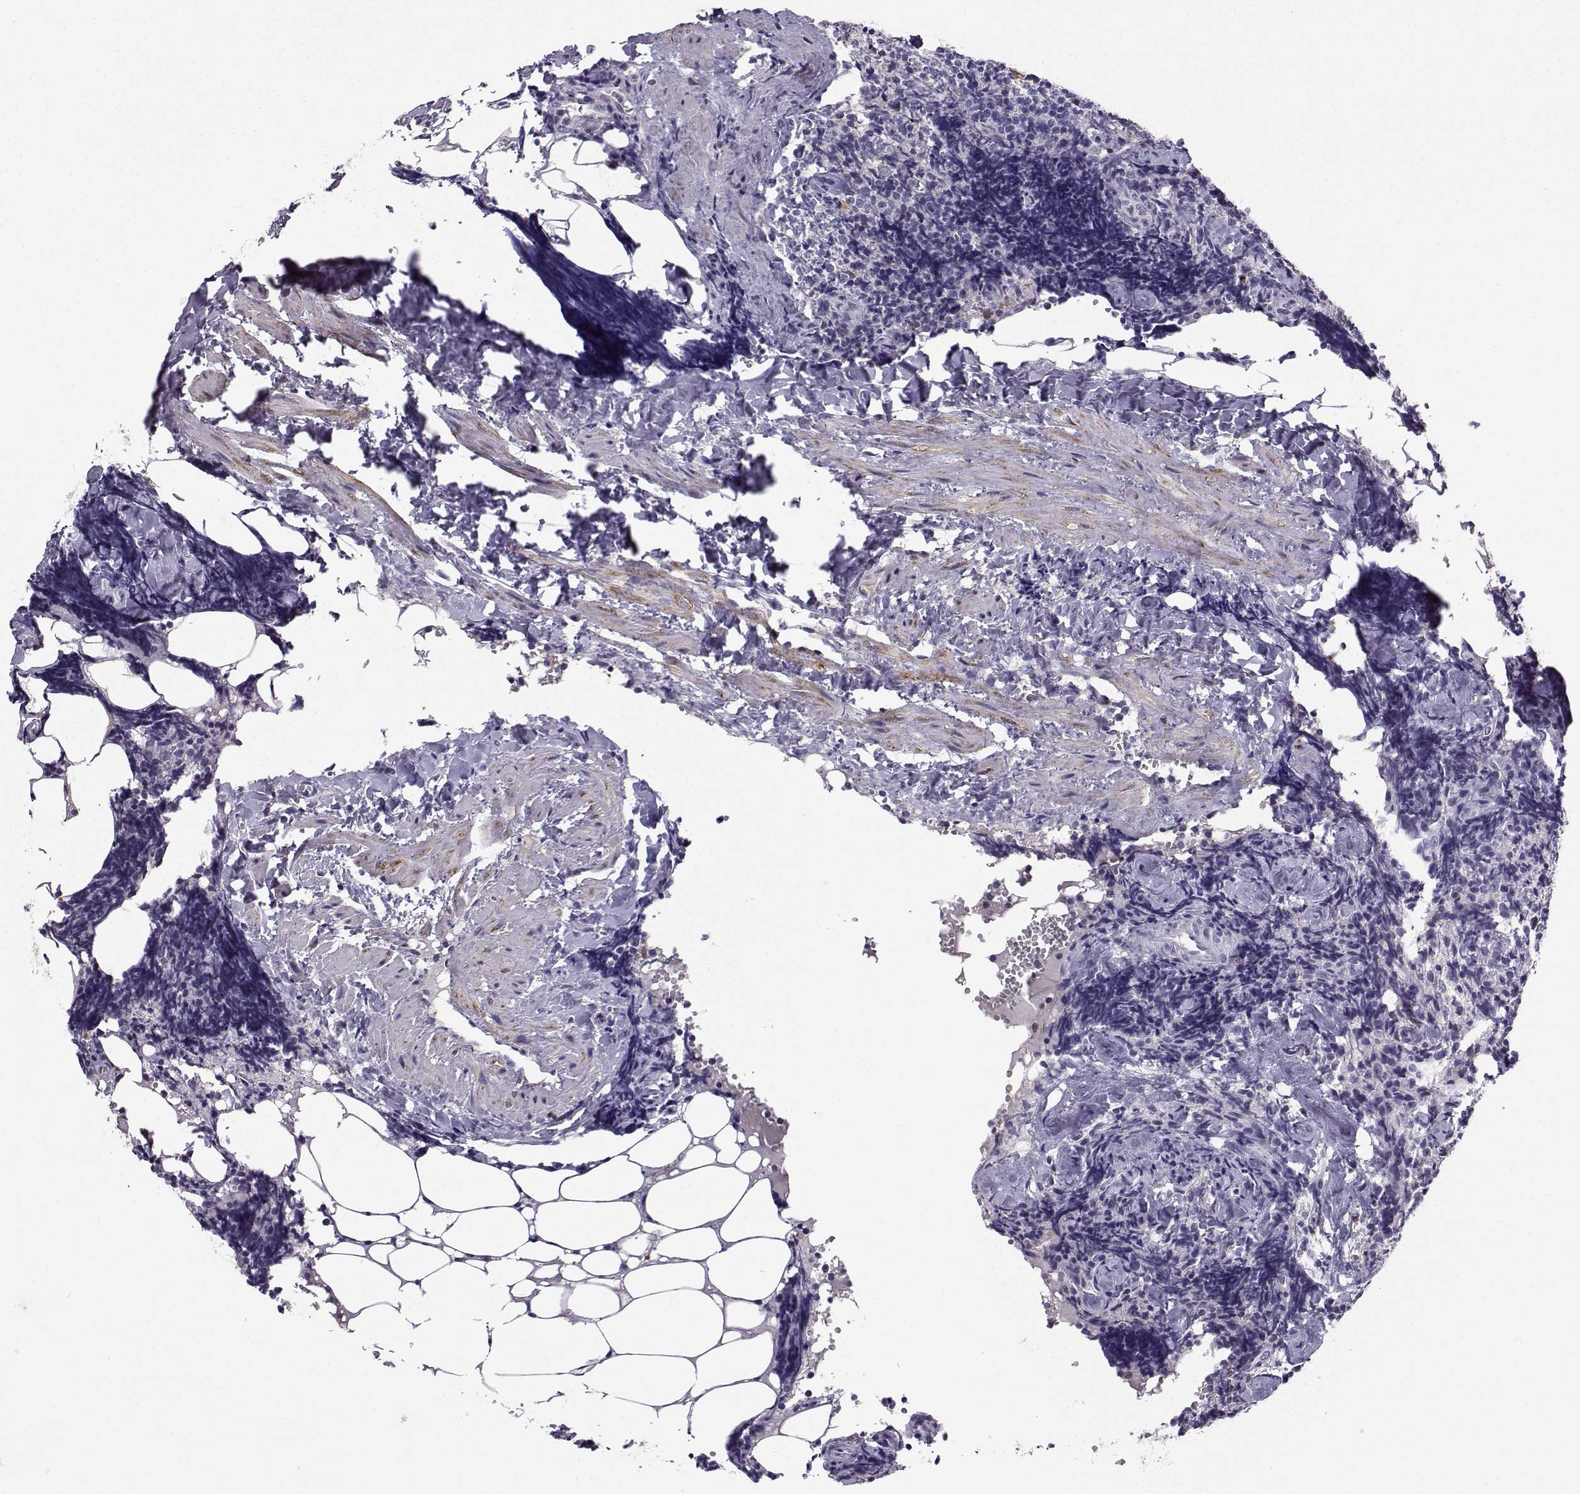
{"staining": {"intensity": "negative", "quantity": "none", "location": "none"}, "tissue": "lymph node", "cell_type": "Non-germinal center cells", "image_type": "normal", "snomed": [{"axis": "morphology", "description": "Normal tissue, NOS"}, {"axis": "topography", "description": "Lymph node"}], "caption": "An immunohistochemistry micrograph of unremarkable lymph node is shown. There is no staining in non-germinal center cells of lymph node.", "gene": "DCLK3", "patient": {"sex": "female", "age": 50}}